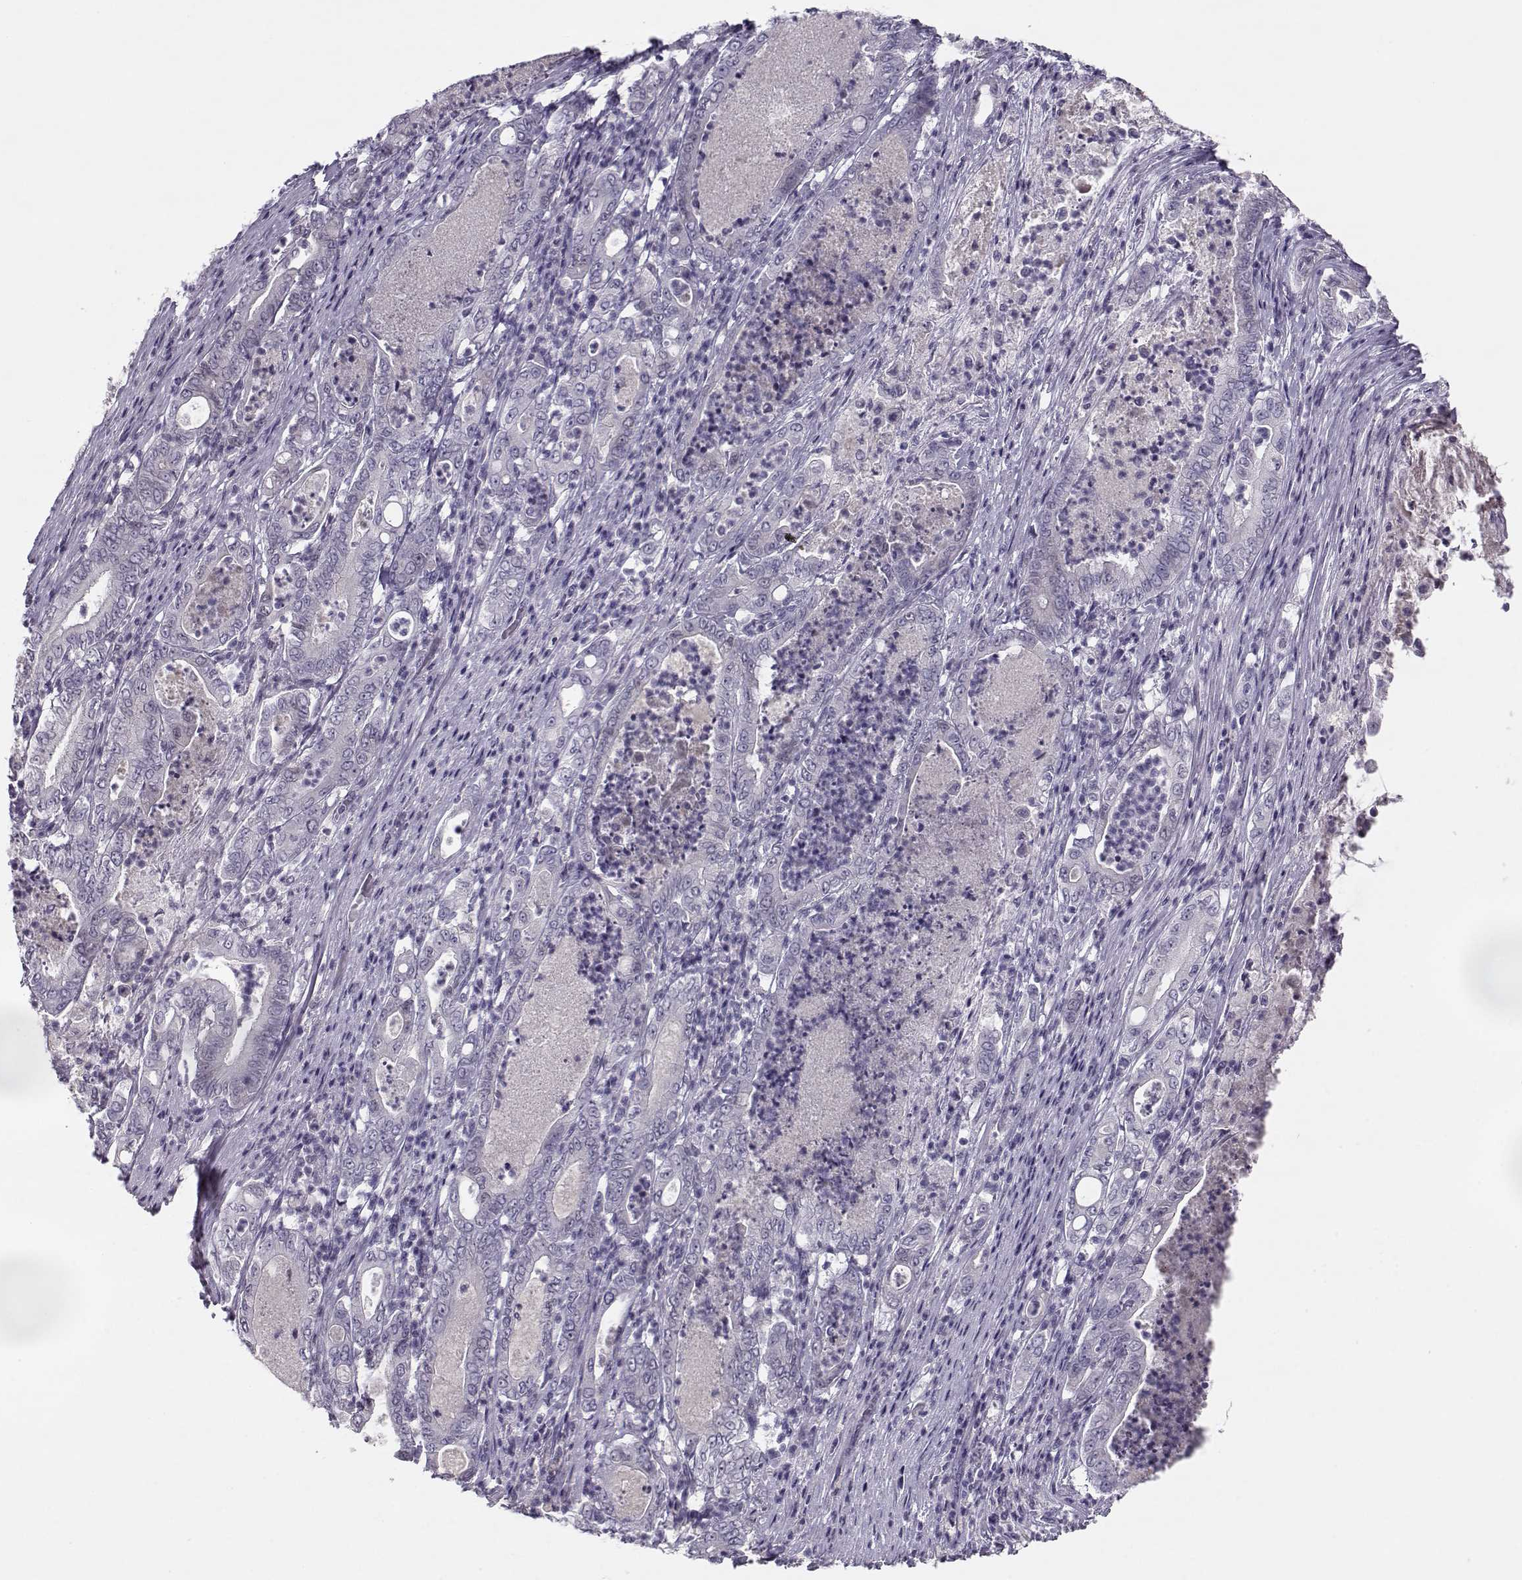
{"staining": {"intensity": "negative", "quantity": "none", "location": "none"}, "tissue": "pancreatic cancer", "cell_type": "Tumor cells", "image_type": "cancer", "snomed": [{"axis": "morphology", "description": "Adenocarcinoma, NOS"}, {"axis": "topography", "description": "Pancreas"}], "caption": "IHC of human pancreatic cancer displays no expression in tumor cells. (DAB (3,3'-diaminobenzidine) IHC visualized using brightfield microscopy, high magnification).", "gene": "C16orf86", "patient": {"sex": "male", "age": 71}}